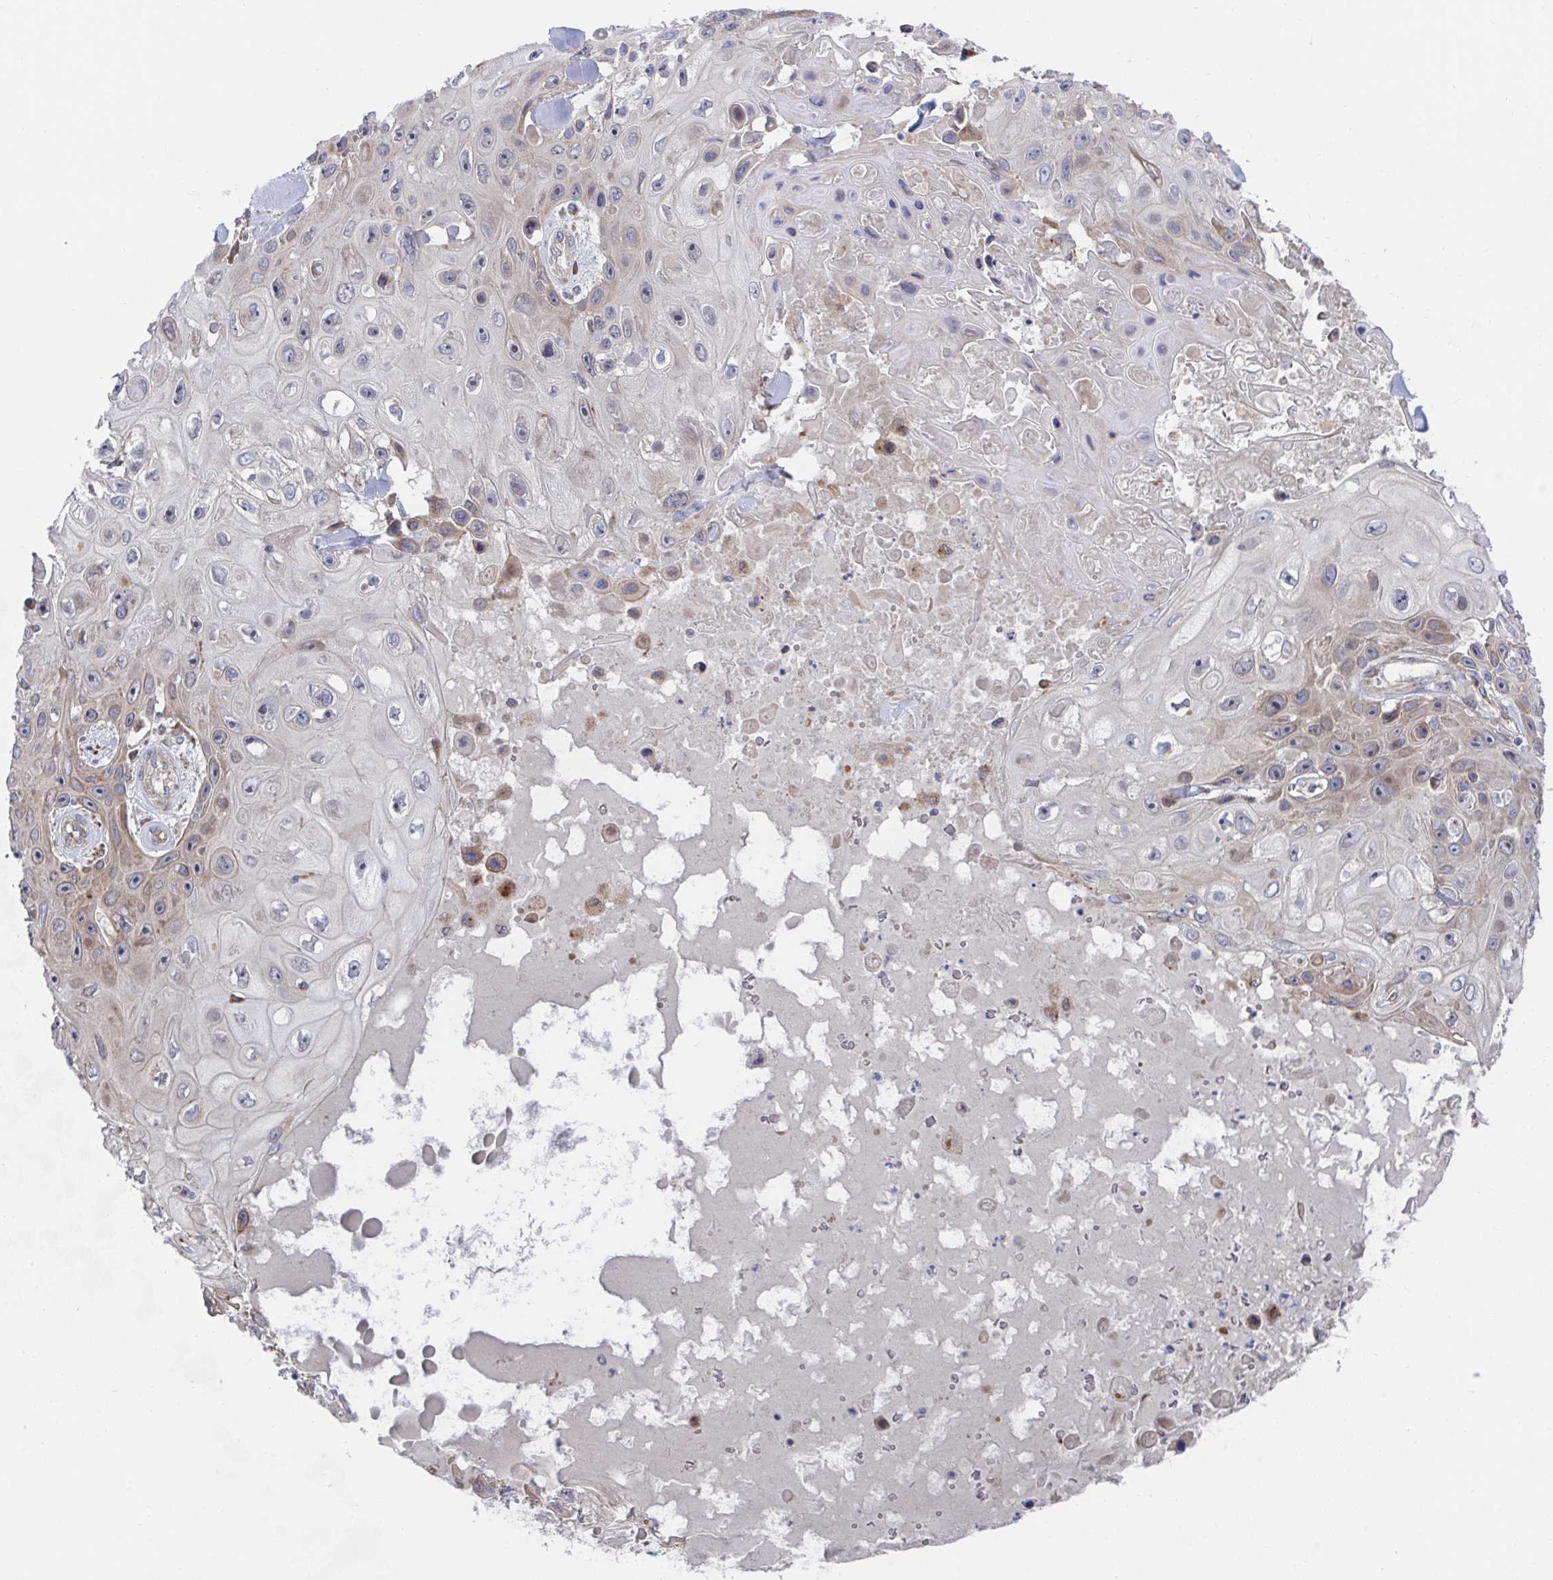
{"staining": {"intensity": "moderate", "quantity": "25%-75%", "location": "cytoplasmic/membranous"}, "tissue": "skin cancer", "cell_type": "Tumor cells", "image_type": "cancer", "snomed": [{"axis": "morphology", "description": "Squamous cell carcinoma, NOS"}, {"axis": "topography", "description": "Skin"}], "caption": "Immunohistochemical staining of human skin cancer shows moderate cytoplasmic/membranous protein staining in about 25%-75% of tumor cells. (brown staining indicates protein expression, while blue staining denotes nuclei).", "gene": "FJX1", "patient": {"sex": "male", "age": 82}}